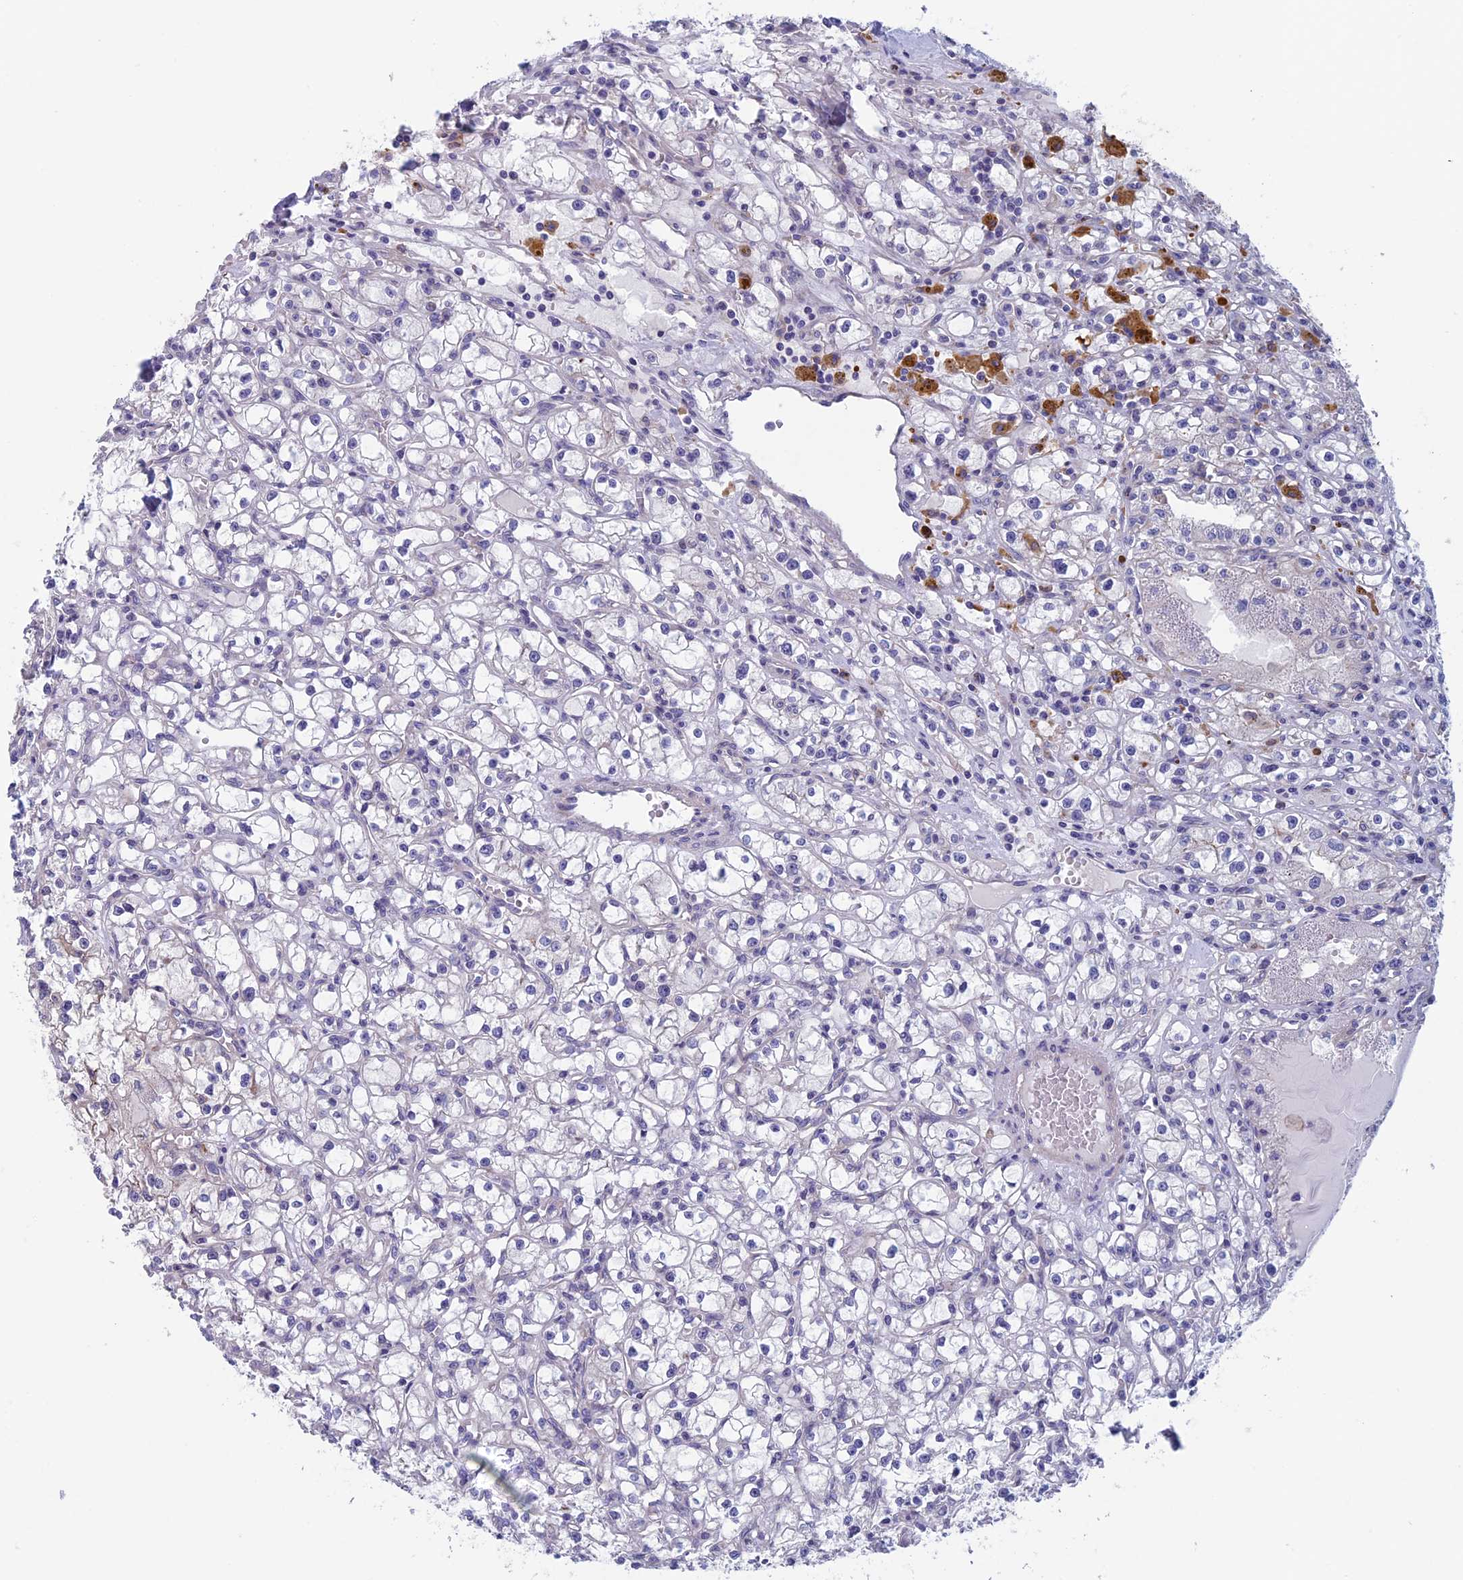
{"staining": {"intensity": "negative", "quantity": "none", "location": "none"}, "tissue": "renal cancer", "cell_type": "Tumor cells", "image_type": "cancer", "snomed": [{"axis": "morphology", "description": "Adenocarcinoma, NOS"}, {"axis": "topography", "description": "Kidney"}], "caption": "This is an IHC histopathology image of human renal adenocarcinoma. There is no positivity in tumor cells.", "gene": "CNOT6L", "patient": {"sex": "male", "age": 56}}